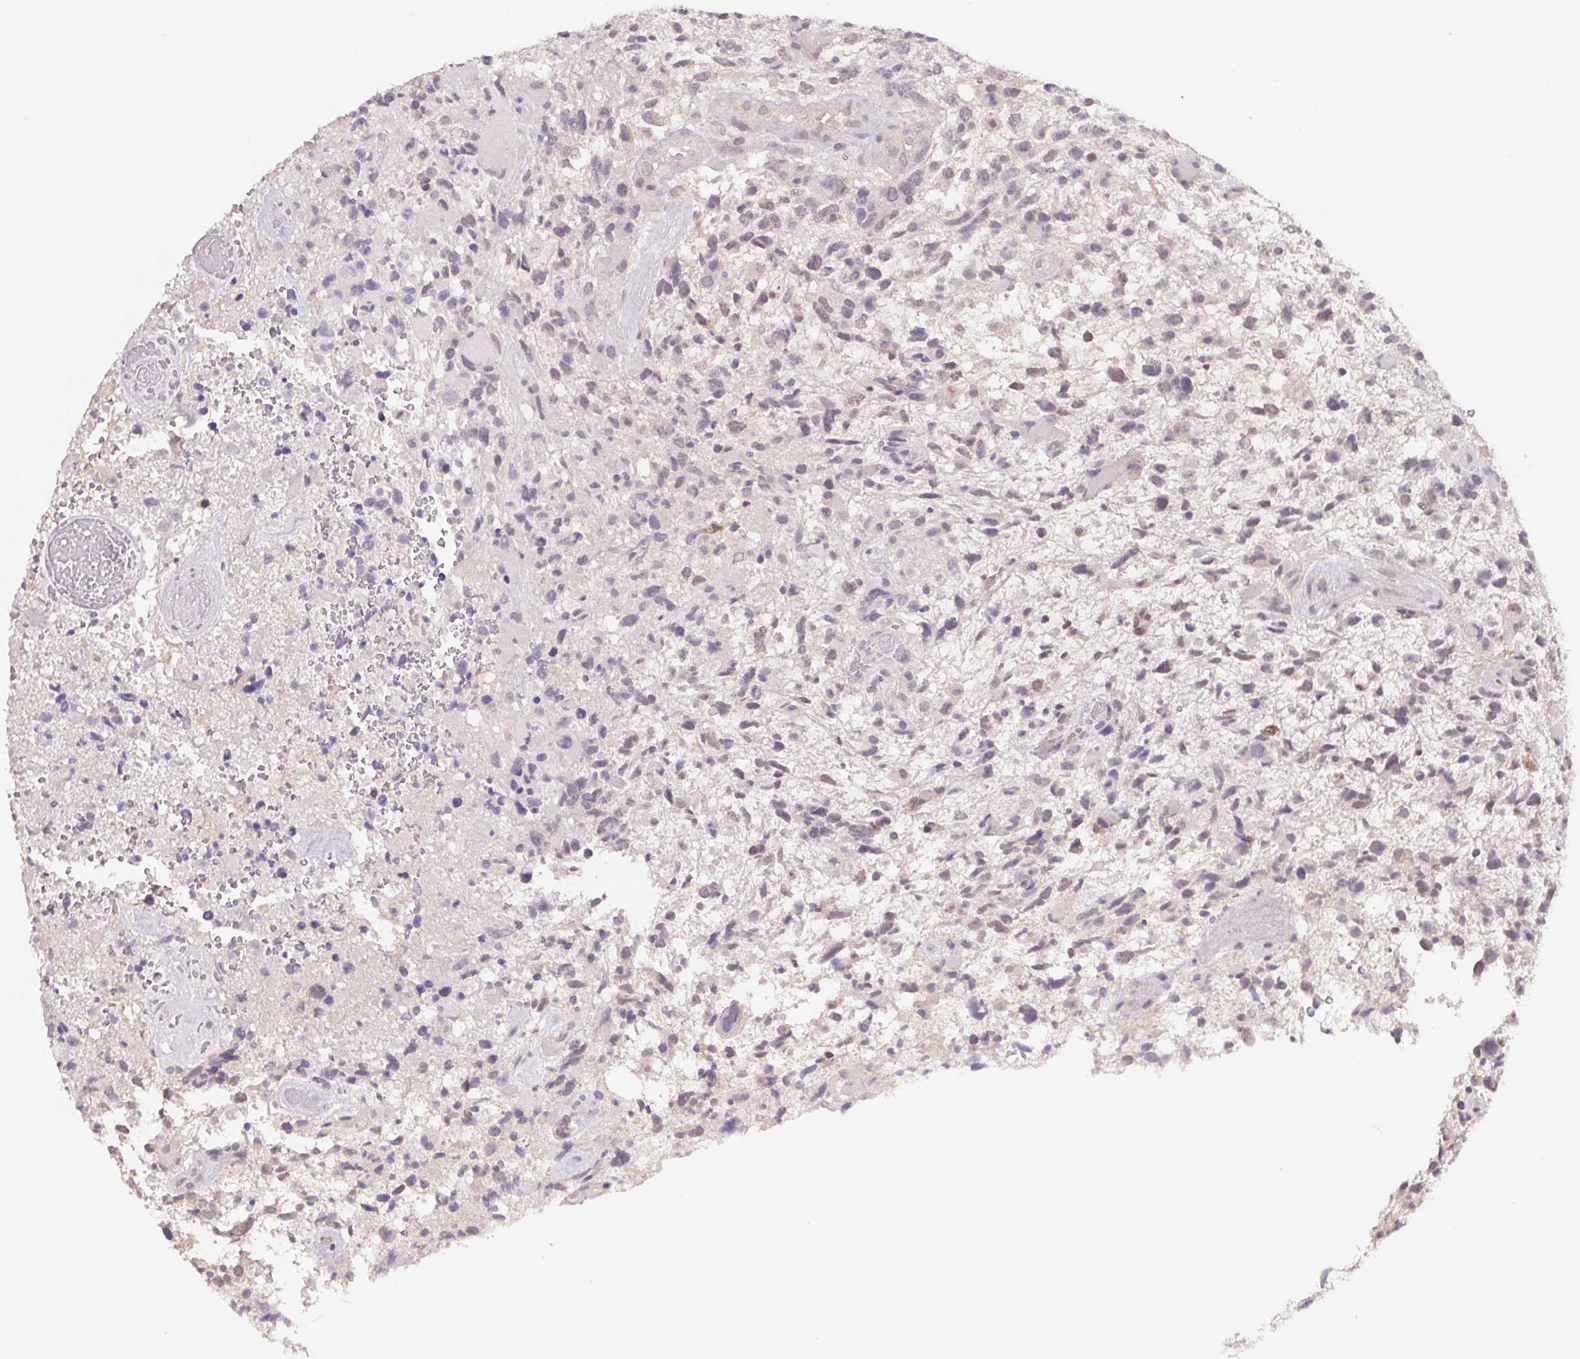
{"staining": {"intensity": "negative", "quantity": "none", "location": "none"}, "tissue": "glioma", "cell_type": "Tumor cells", "image_type": "cancer", "snomed": [{"axis": "morphology", "description": "Glioma, malignant, High grade"}, {"axis": "topography", "description": "Brain"}], "caption": "Micrograph shows no protein staining in tumor cells of glioma tissue.", "gene": "PNMA8B", "patient": {"sex": "female", "age": 71}}